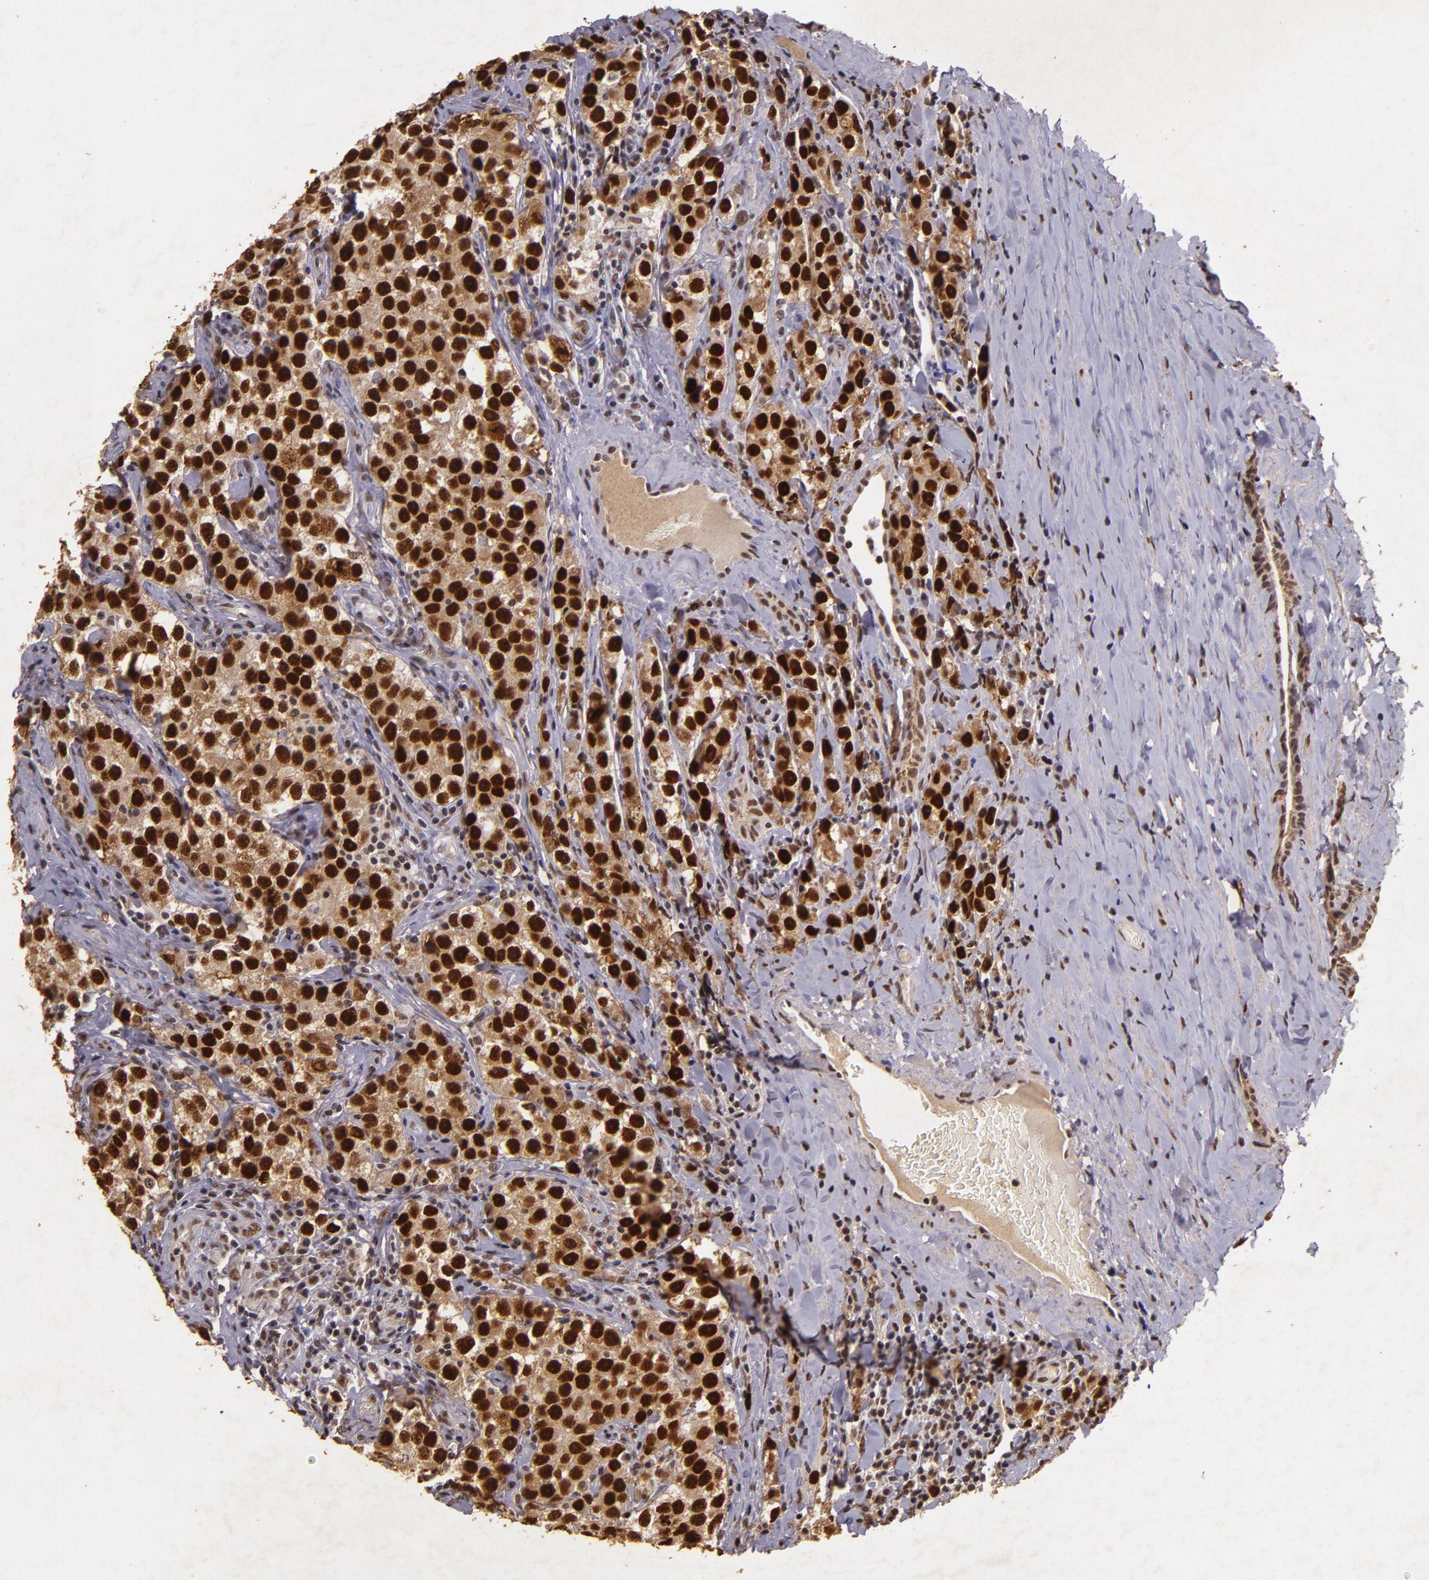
{"staining": {"intensity": "strong", "quantity": ">75%", "location": "nuclear"}, "tissue": "testis cancer", "cell_type": "Tumor cells", "image_type": "cancer", "snomed": [{"axis": "morphology", "description": "Seminoma, NOS"}, {"axis": "topography", "description": "Testis"}], "caption": "Brown immunohistochemical staining in human testis seminoma displays strong nuclear positivity in about >75% of tumor cells.", "gene": "CBX3", "patient": {"sex": "male", "age": 32}}